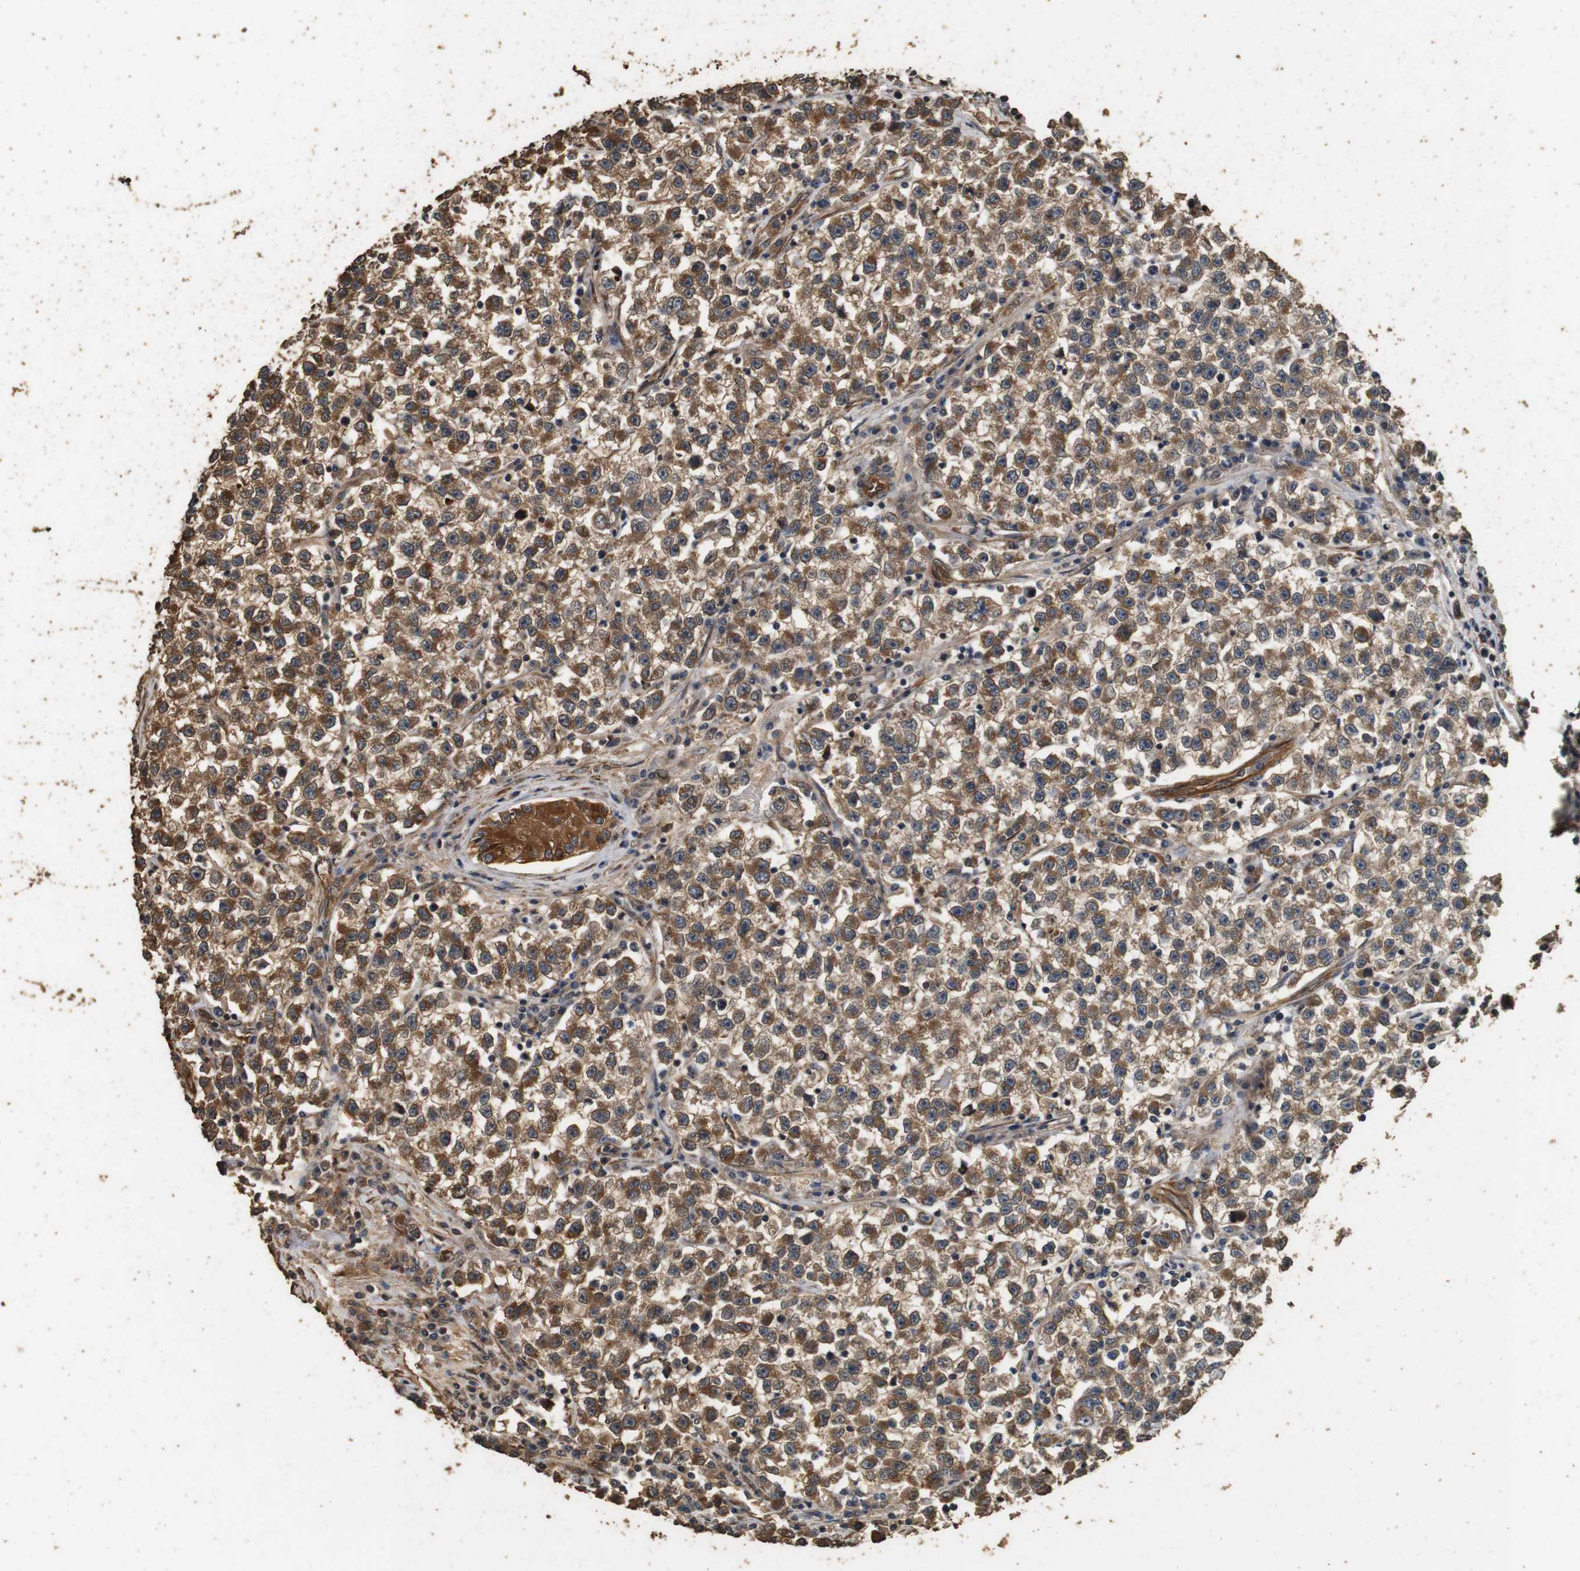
{"staining": {"intensity": "moderate", "quantity": ">75%", "location": "cytoplasmic/membranous"}, "tissue": "testis cancer", "cell_type": "Tumor cells", "image_type": "cancer", "snomed": [{"axis": "morphology", "description": "Seminoma, NOS"}, {"axis": "topography", "description": "Testis"}], "caption": "Testis cancer (seminoma) stained with a brown dye reveals moderate cytoplasmic/membranous positive staining in about >75% of tumor cells.", "gene": "CNPY4", "patient": {"sex": "male", "age": 22}}